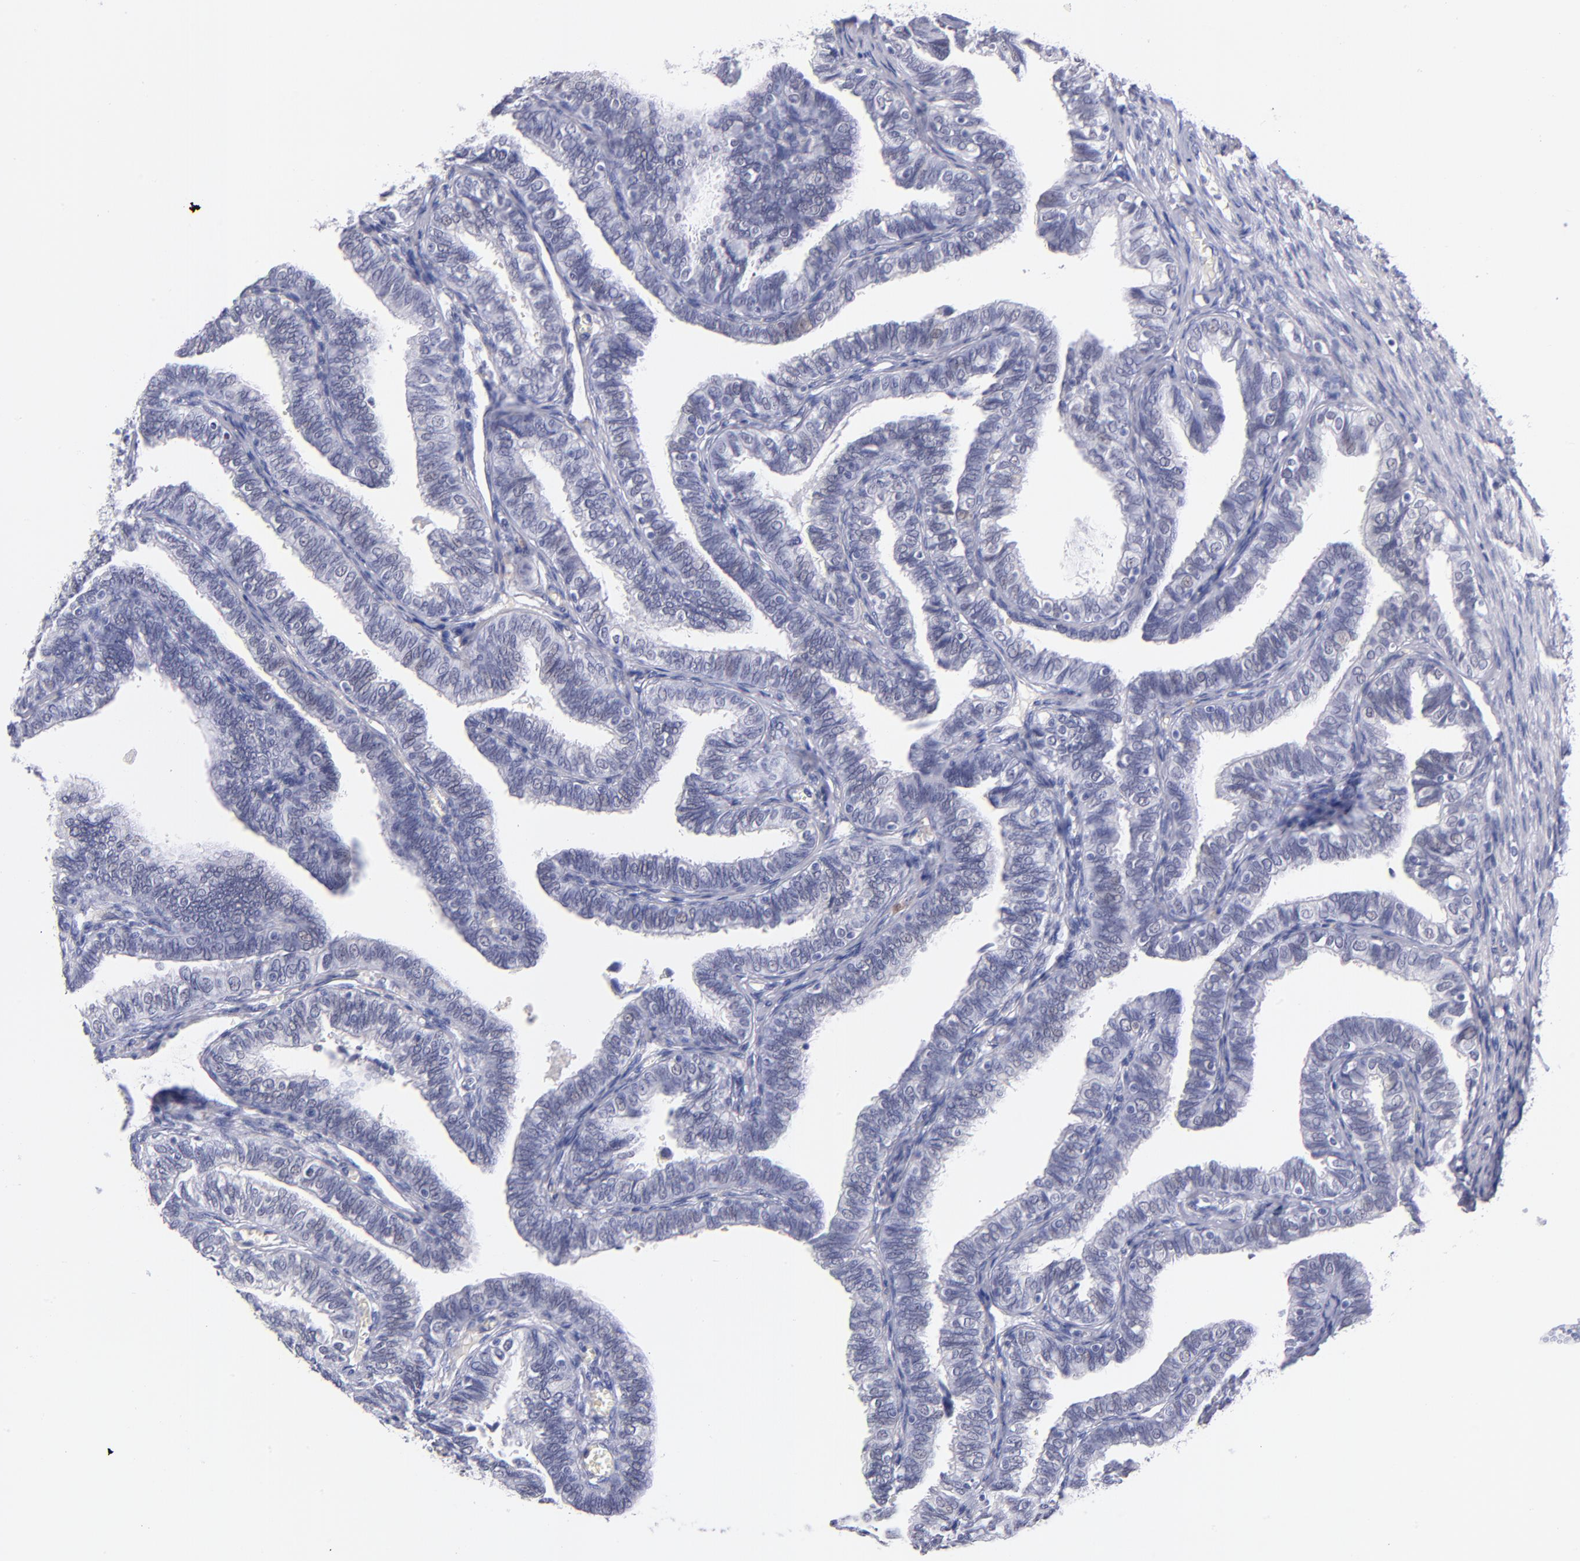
{"staining": {"intensity": "weak", "quantity": "<25%", "location": "nuclear"}, "tissue": "fallopian tube", "cell_type": "Glandular cells", "image_type": "normal", "snomed": [{"axis": "morphology", "description": "Normal tissue, NOS"}, {"axis": "topography", "description": "Fallopian tube"}], "caption": "This micrograph is of normal fallopian tube stained with IHC to label a protein in brown with the nuclei are counter-stained blue. There is no staining in glandular cells.", "gene": "SNRPB", "patient": {"sex": "female", "age": 46}}